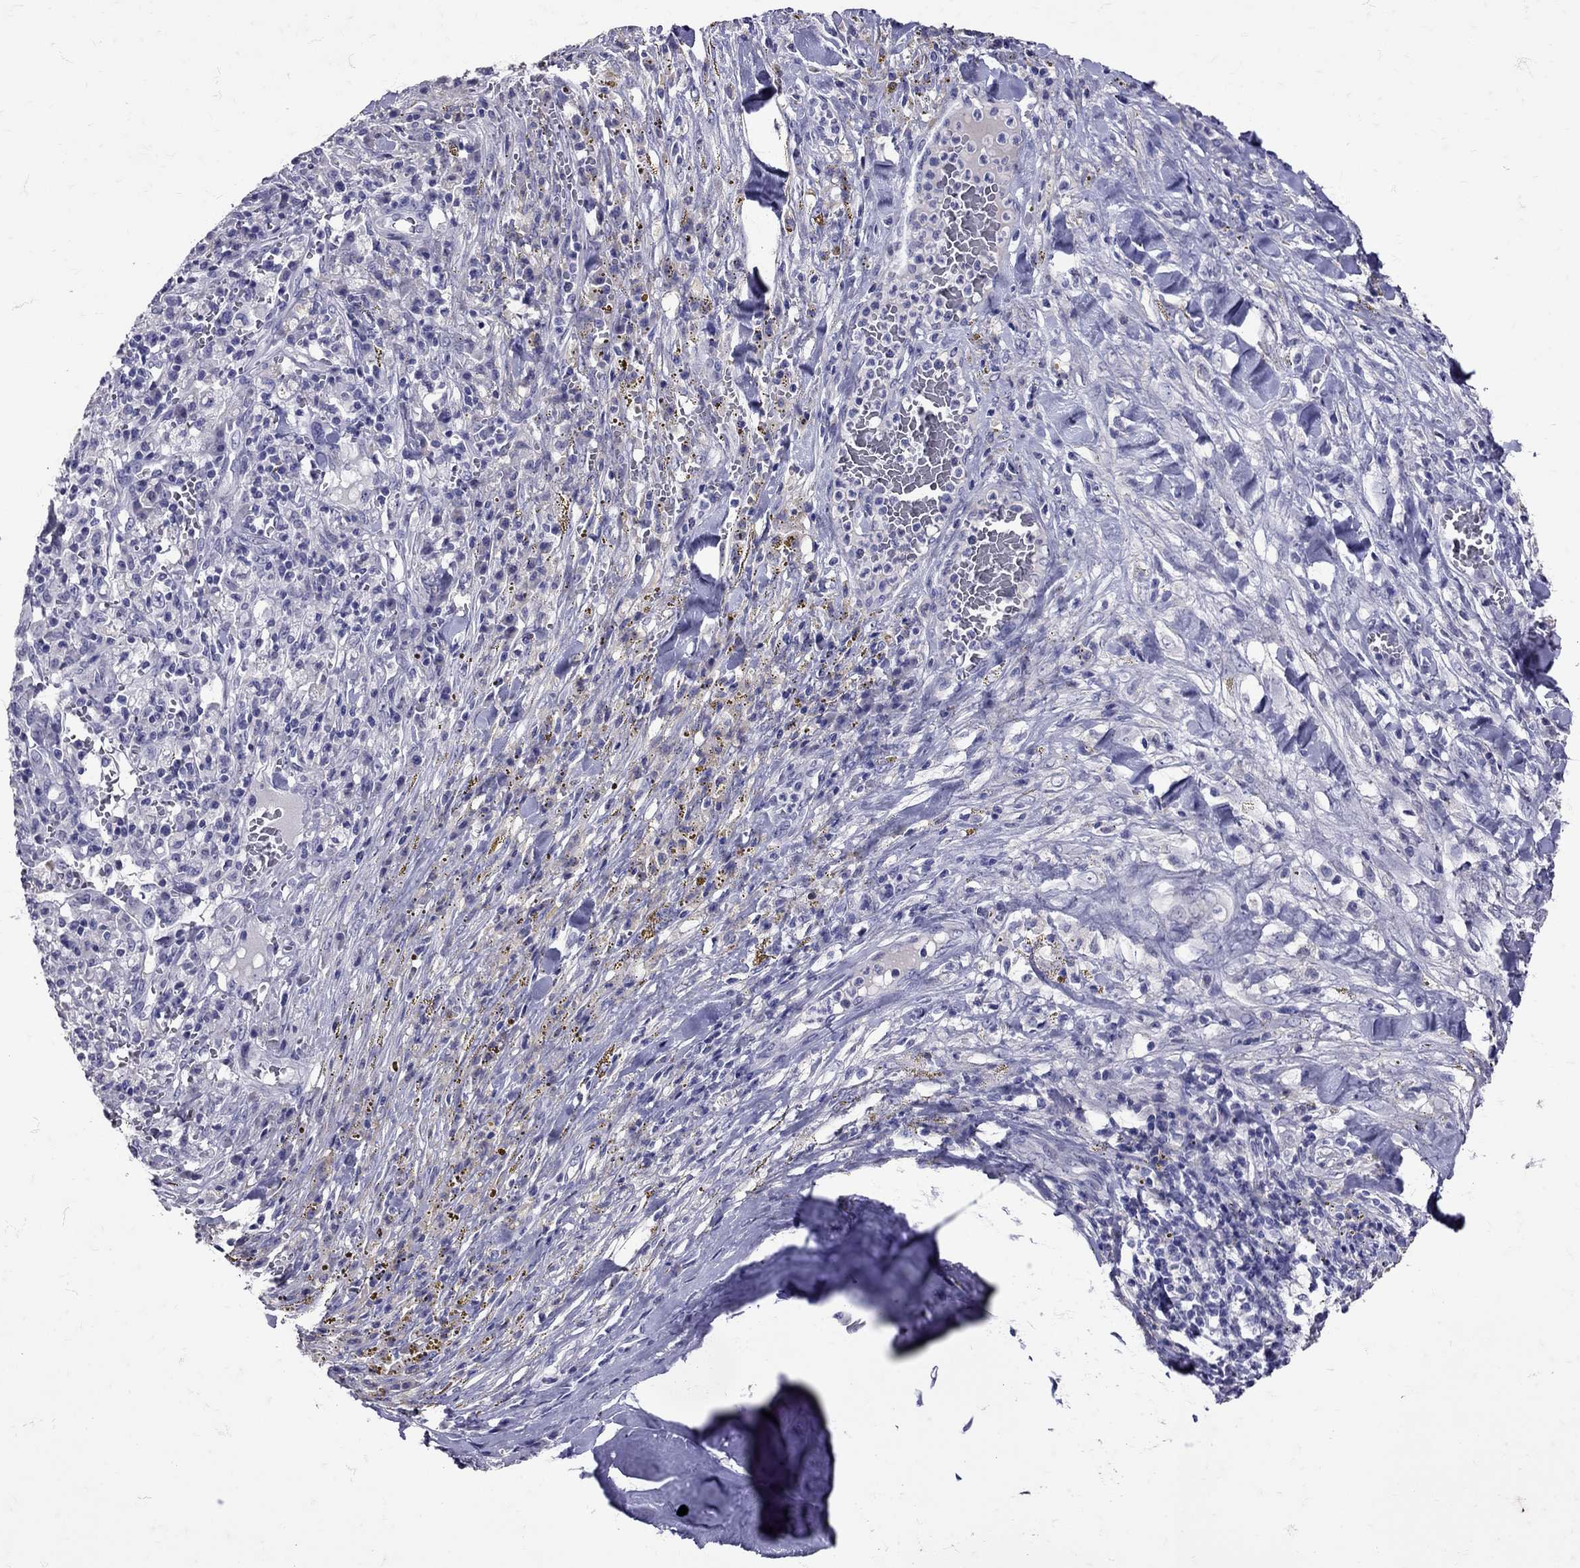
{"staining": {"intensity": "negative", "quantity": "none", "location": "none"}, "tissue": "melanoma", "cell_type": "Tumor cells", "image_type": "cancer", "snomed": [{"axis": "morphology", "description": "Malignant melanoma, NOS"}, {"axis": "topography", "description": "Skin"}], "caption": "The photomicrograph exhibits no significant positivity in tumor cells of melanoma. The staining is performed using DAB (3,3'-diaminobenzidine) brown chromogen with nuclei counter-stained in using hematoxylin.", "gene": "SST", "patient": {"sex": "female", "age": 91}}